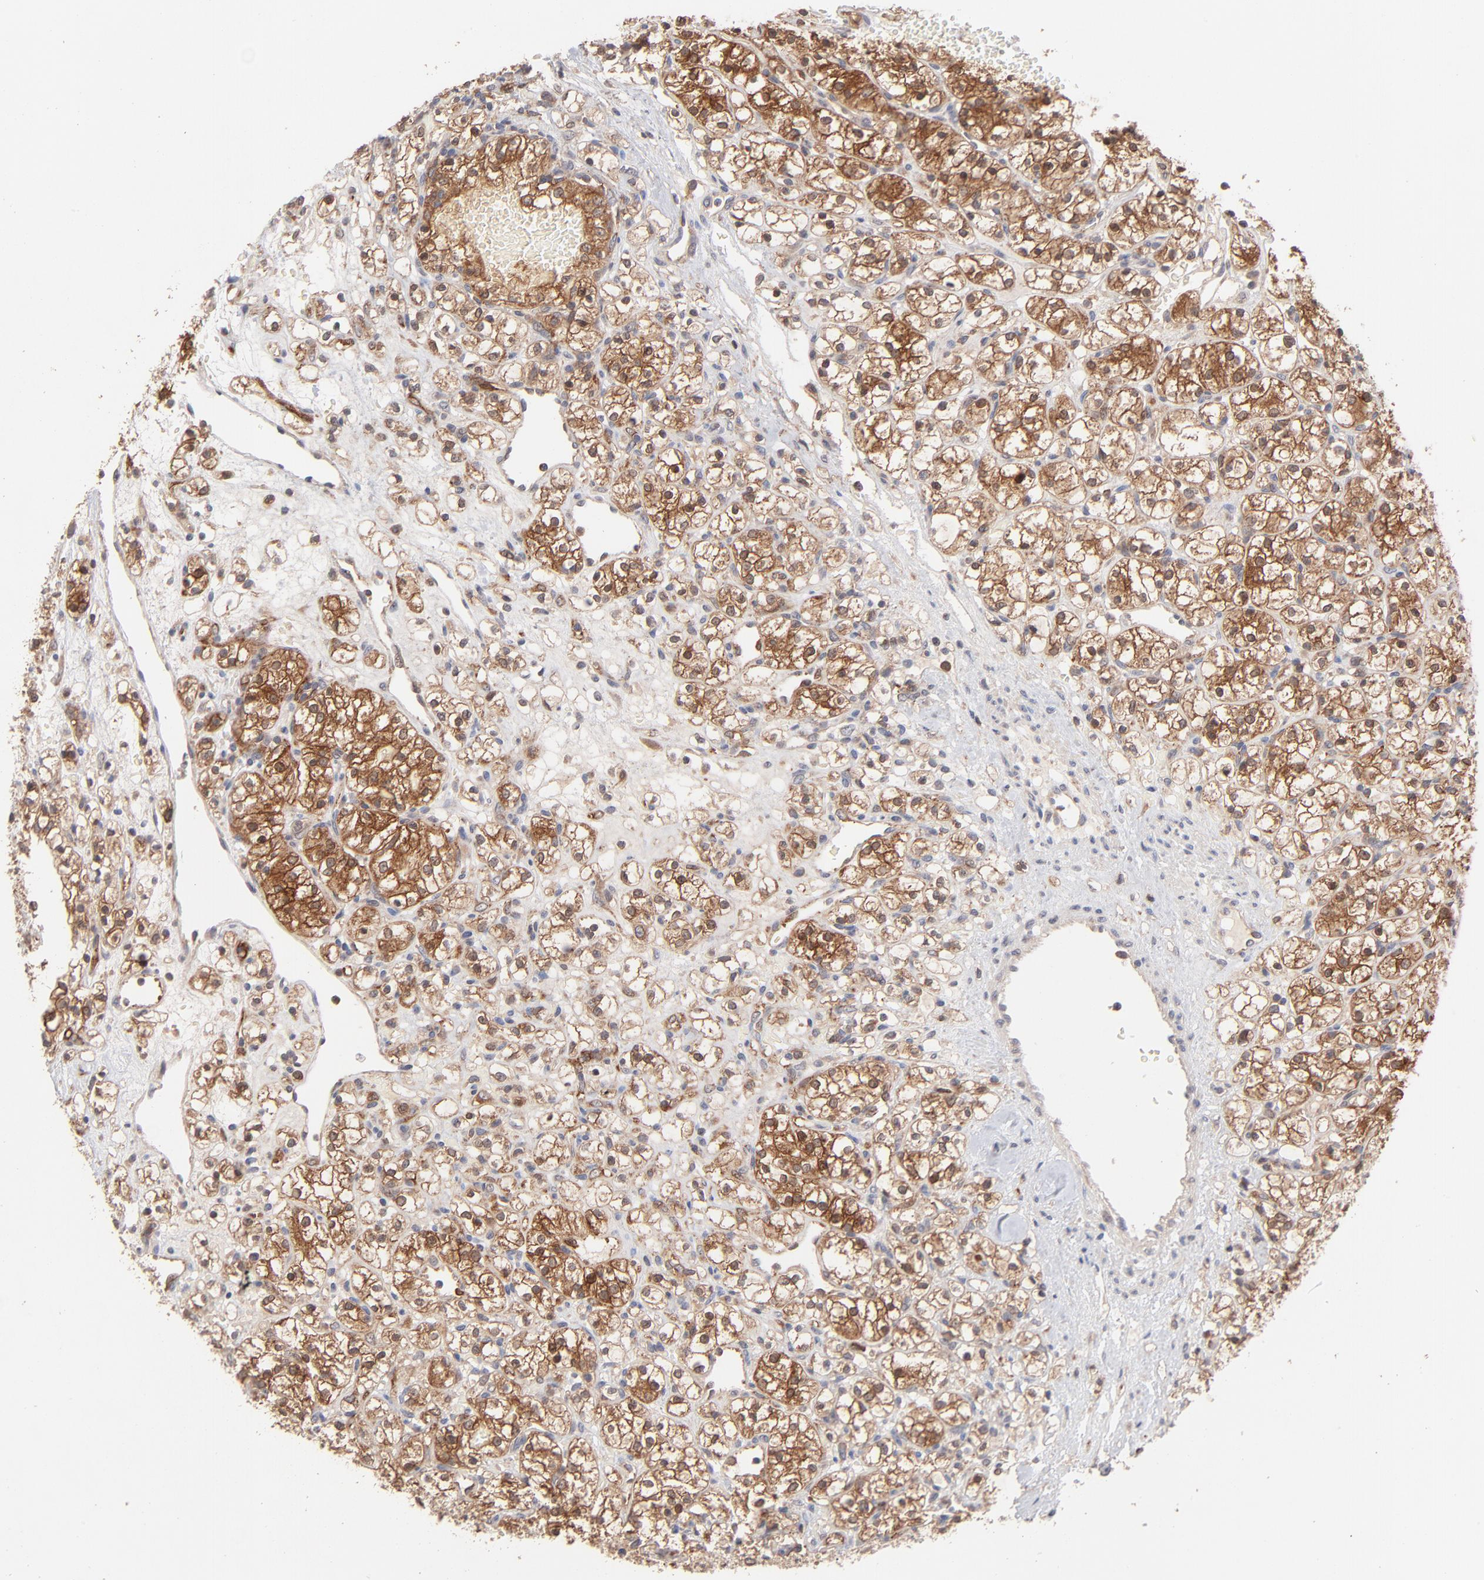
{"staining": {"intensity": "strong", "quantity": ">75%", "location": "cytoplasmic/membranous"}, "tissue": "renal cancer", "cell_type": "Tumor cells", "image_type": "cancer", "snomed": [{"axis": "morphology", "description": "Adenocarcinoma, NOS"}, {"axis": "topography", "description": "Kidney"}], "caption": "Renal cancer stained for a protein displays strong cytoplasmic/membranous positivity in tumor cells.", "gene": "IVNS1ABP", "patient": {"sex": "female", "age": 60}}